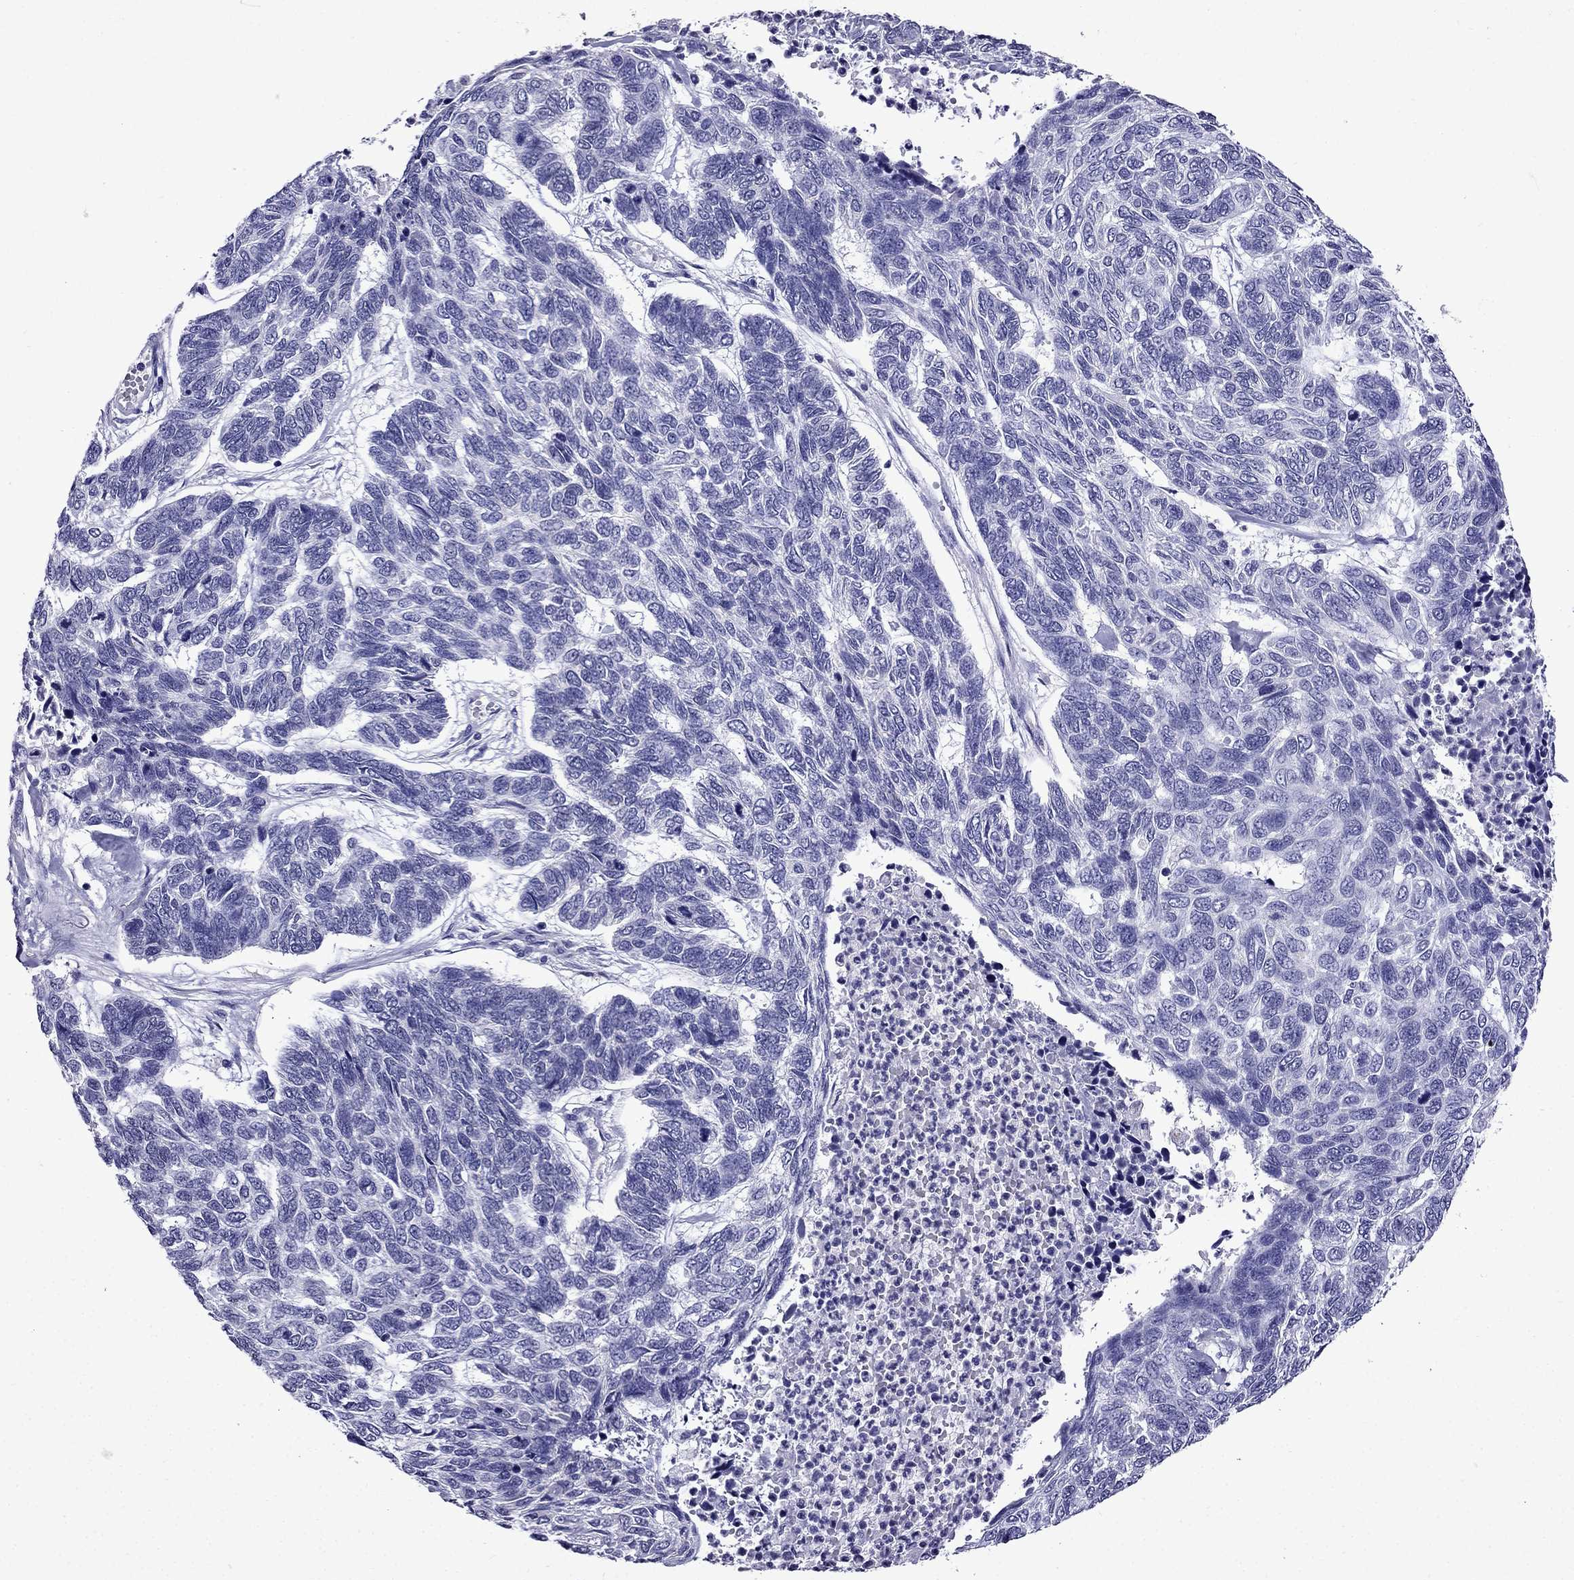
{"staining": {"intensity": "negative", "quantity": "none", "location": "none"}, "tissue": "skin cancer", "cell_type": "Tumor cells", "image_type": "cancer", "snomed": [{"axis": "morphology", "description": "Basal cell carcinoma"}, {"axis": "topography", "description": "Skin"}], "caption": "Tumor cells are negative for brown protein staining in skin basal cell carcinoma.", "gene": "DNAH17", "patient": {"sex": "female", "age": 65}}